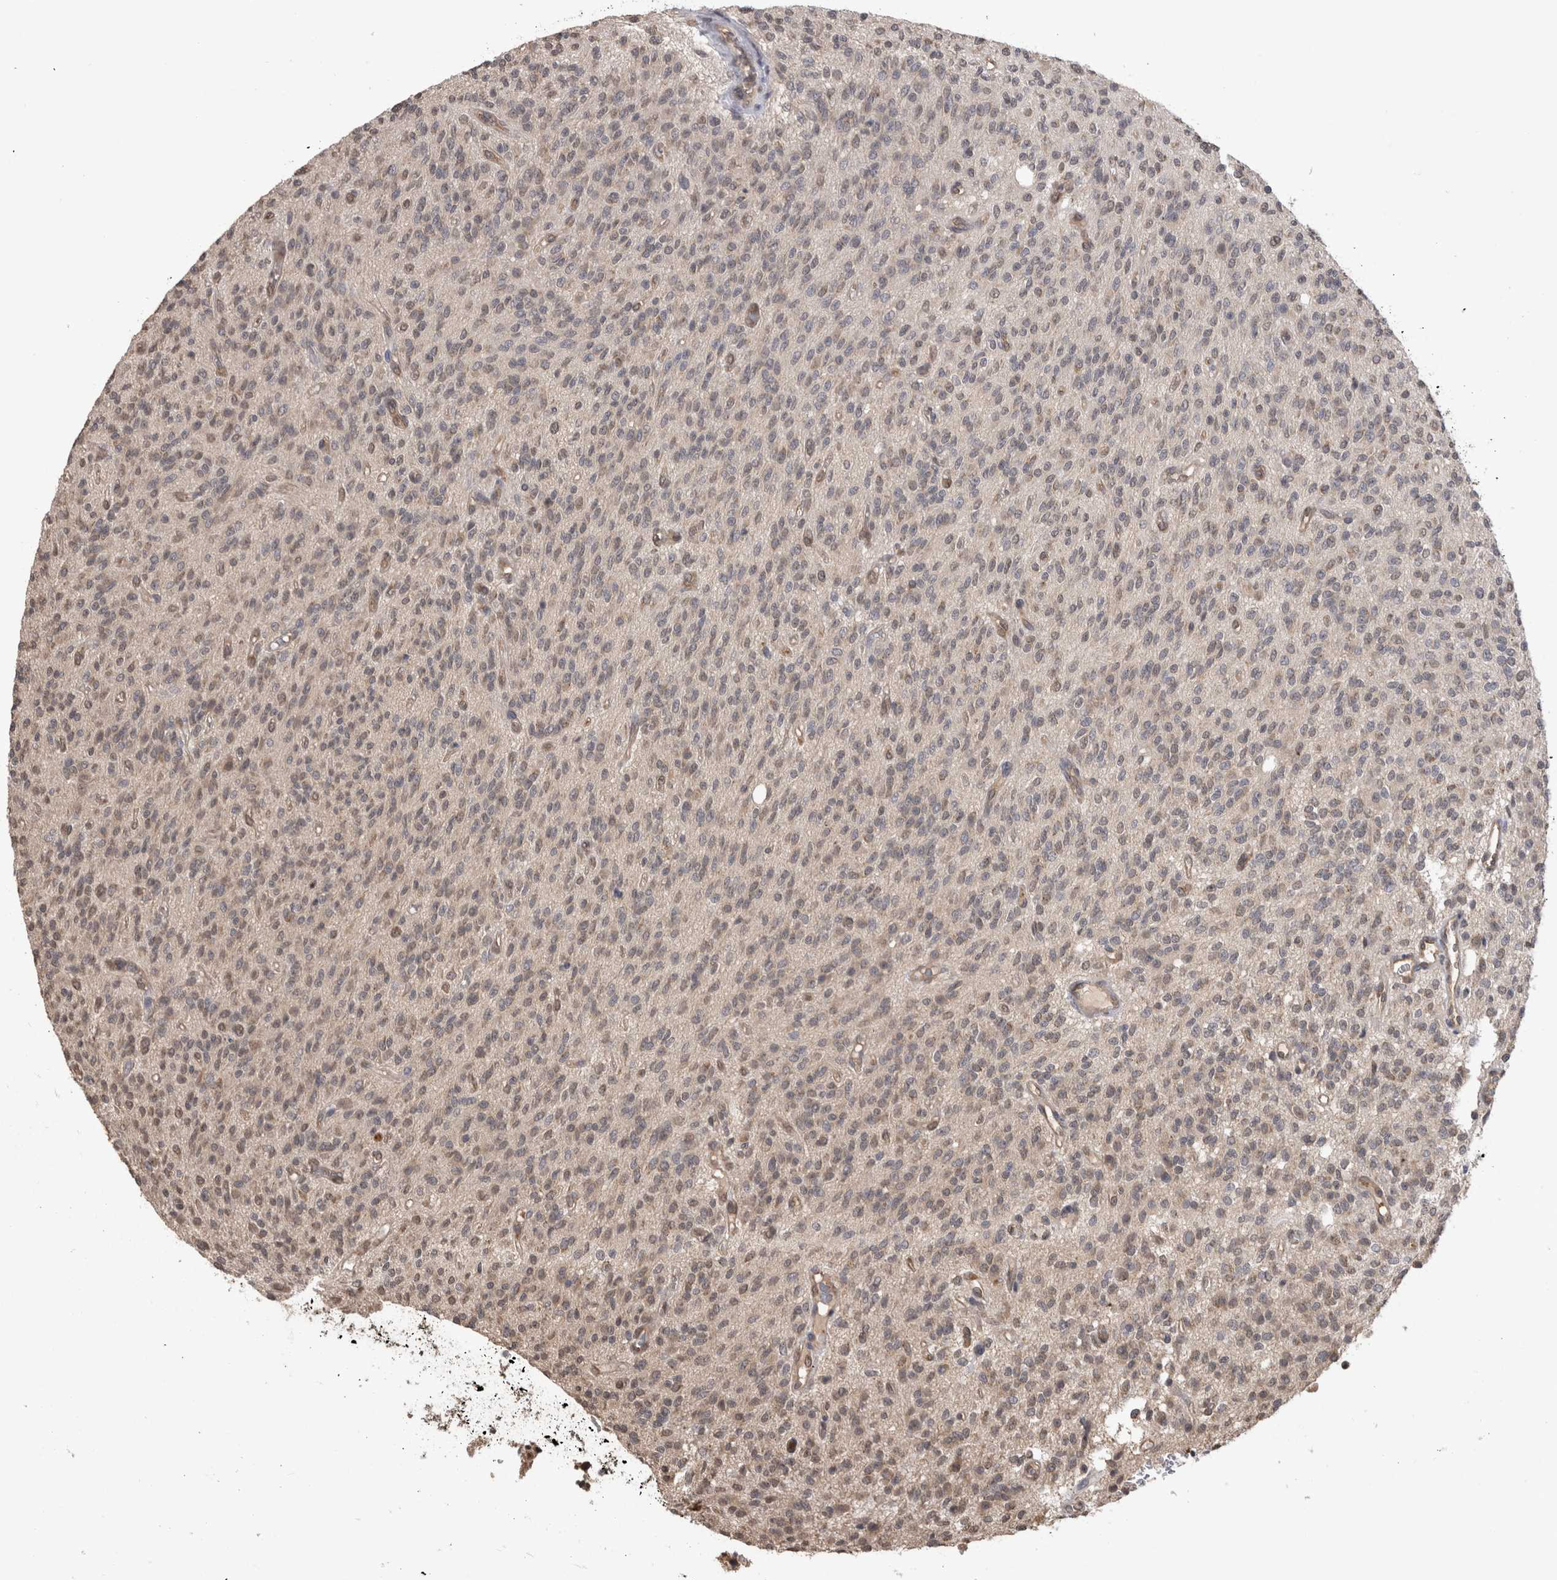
{"staining": {"intensity": "weak", "quantity": "<25%", "location": "cytoplasmic/membranous,nuclear"}, "tissue": "glioma", "cell_type": "Tumor cells", "image_type": "cancer", "snomed": [{"axis": "morphology", "description": "Glioma, malignant, High grade"}, {"axis": "topography", "description": "Brain"}], "caption": "Immunohistochemistry (IHC) micrograph of neoplastic tissue: malignant high-grade glioma stained with DAB displays no significant protein staining in tumor cells.", "gene": "PAK4", "patient": {"sex": "male", "age": 34}}